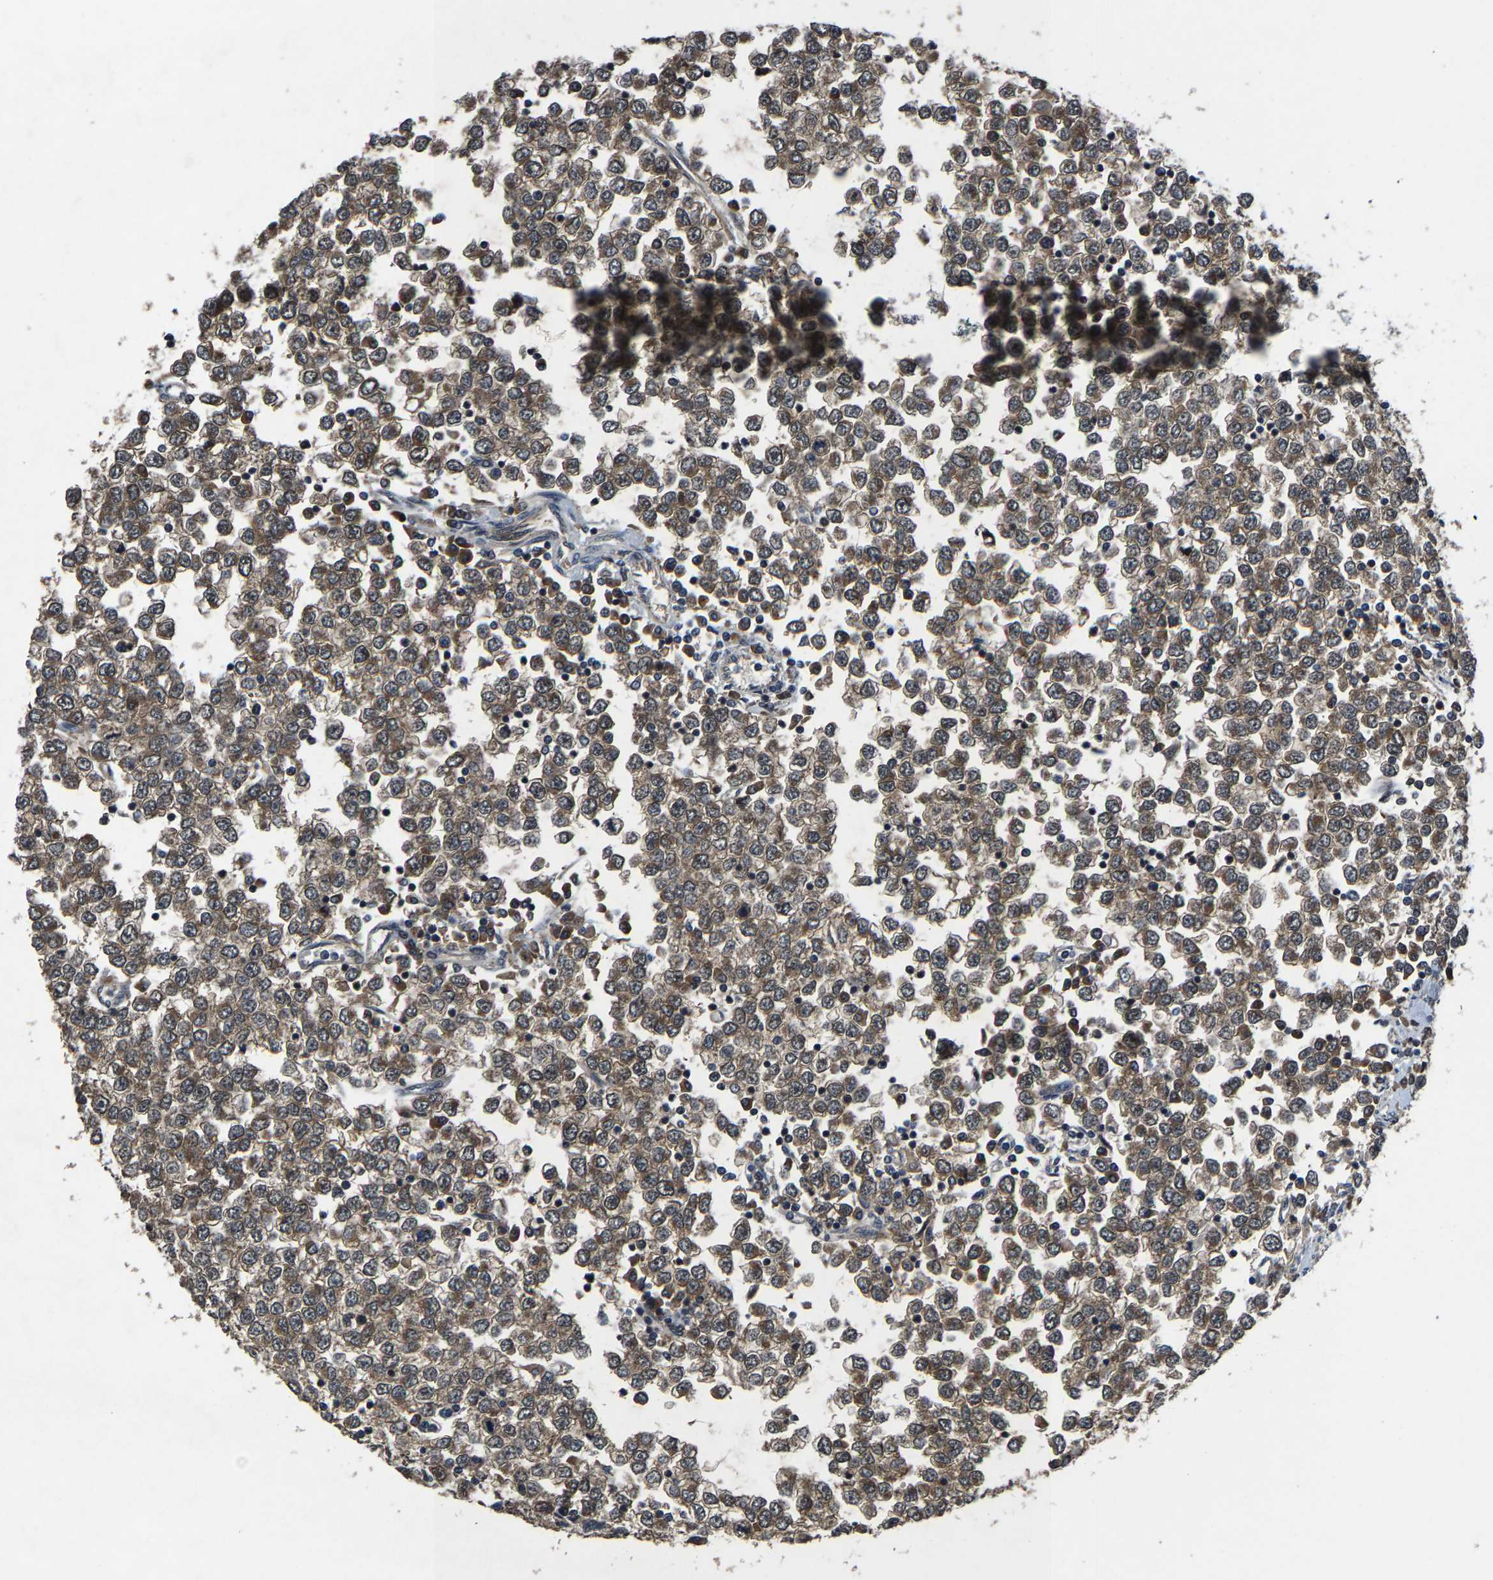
{"staining": {"intensity": "weak", "quantity": ">75%", "location": "cytoplasmic/membranous"}, "tissue": "testis cancer", "cell_type": "Tumor cells", "image_type": "cancer", "snomed": [{"axis": "morphology", "description": "Seminoma, NOS"}, {"axis": "topography", "description": "Testis"}], "caption": "This is a photomicrograph of immunohistochemistry staining of testis seminoma, which shows weak positivity in the cytoplasmic/membranous of tumor cells.", "gene": "HUWE1", "patient": {"sex": "male", "age": 65}}